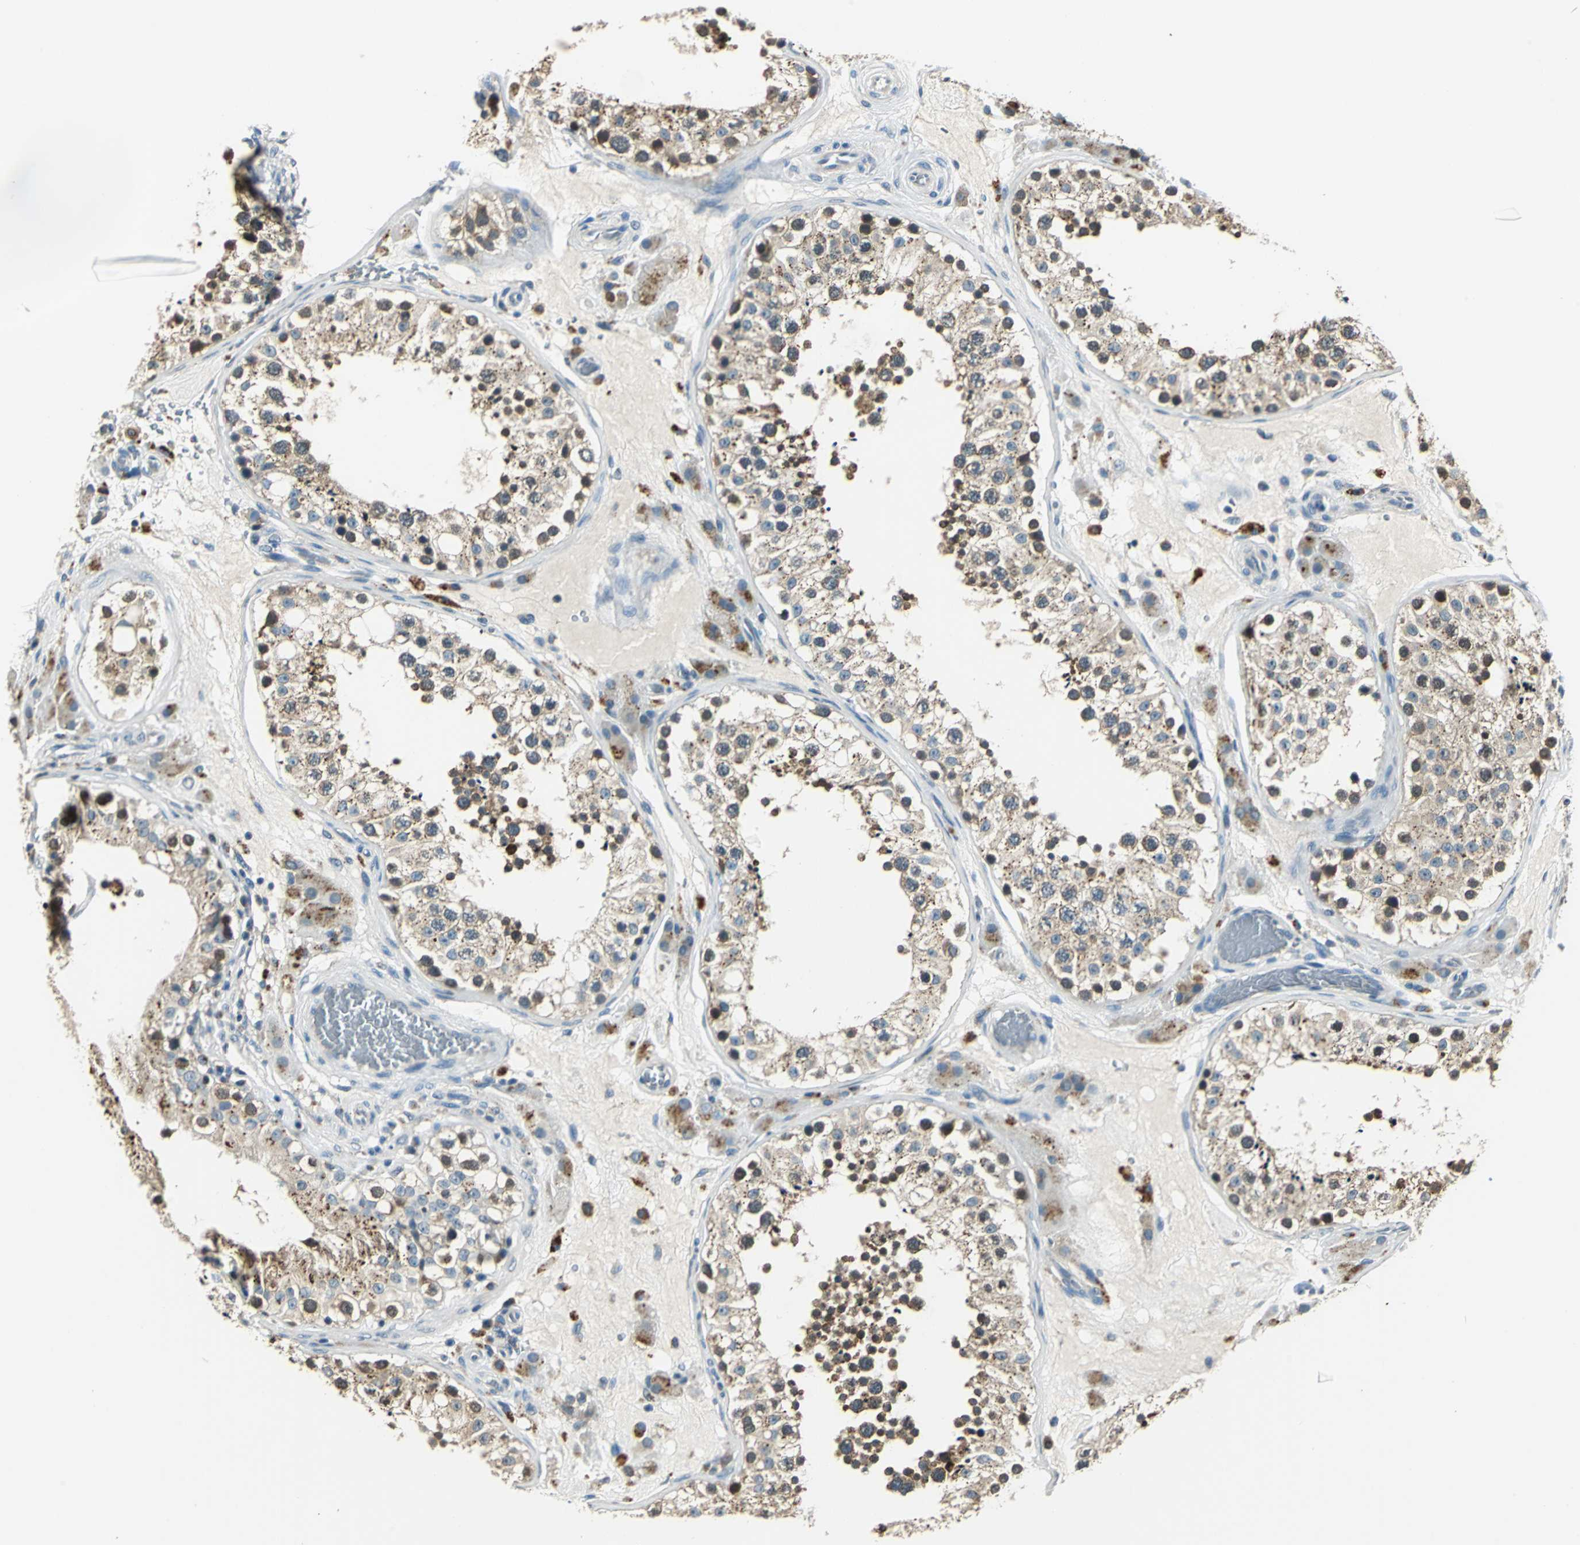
{"staining": {"intensity": "moderate", "quantity": ">75%", "location": "cytoplasmic/membranous"}, "tissue": "testis", "cell_type": "Cells in seminiferous ducts", "image_type": "normal", "snomed": [{"axis": "morphology", "description": "Normal tissue, NOS"}, {"axis": "topography", "description": "Testis"}], "caption": "High-magnification brightfield microscopy of unremarkable testis stained with DAB (brown) and counterstained with hematoxylin (blue). cells in seminiferous ducts exhibit moderate cytoplasmic/membranous staining is seen in about>75% of cells.", "gene": "NIT1", "patient": {"sex": "male", "age": 26}}